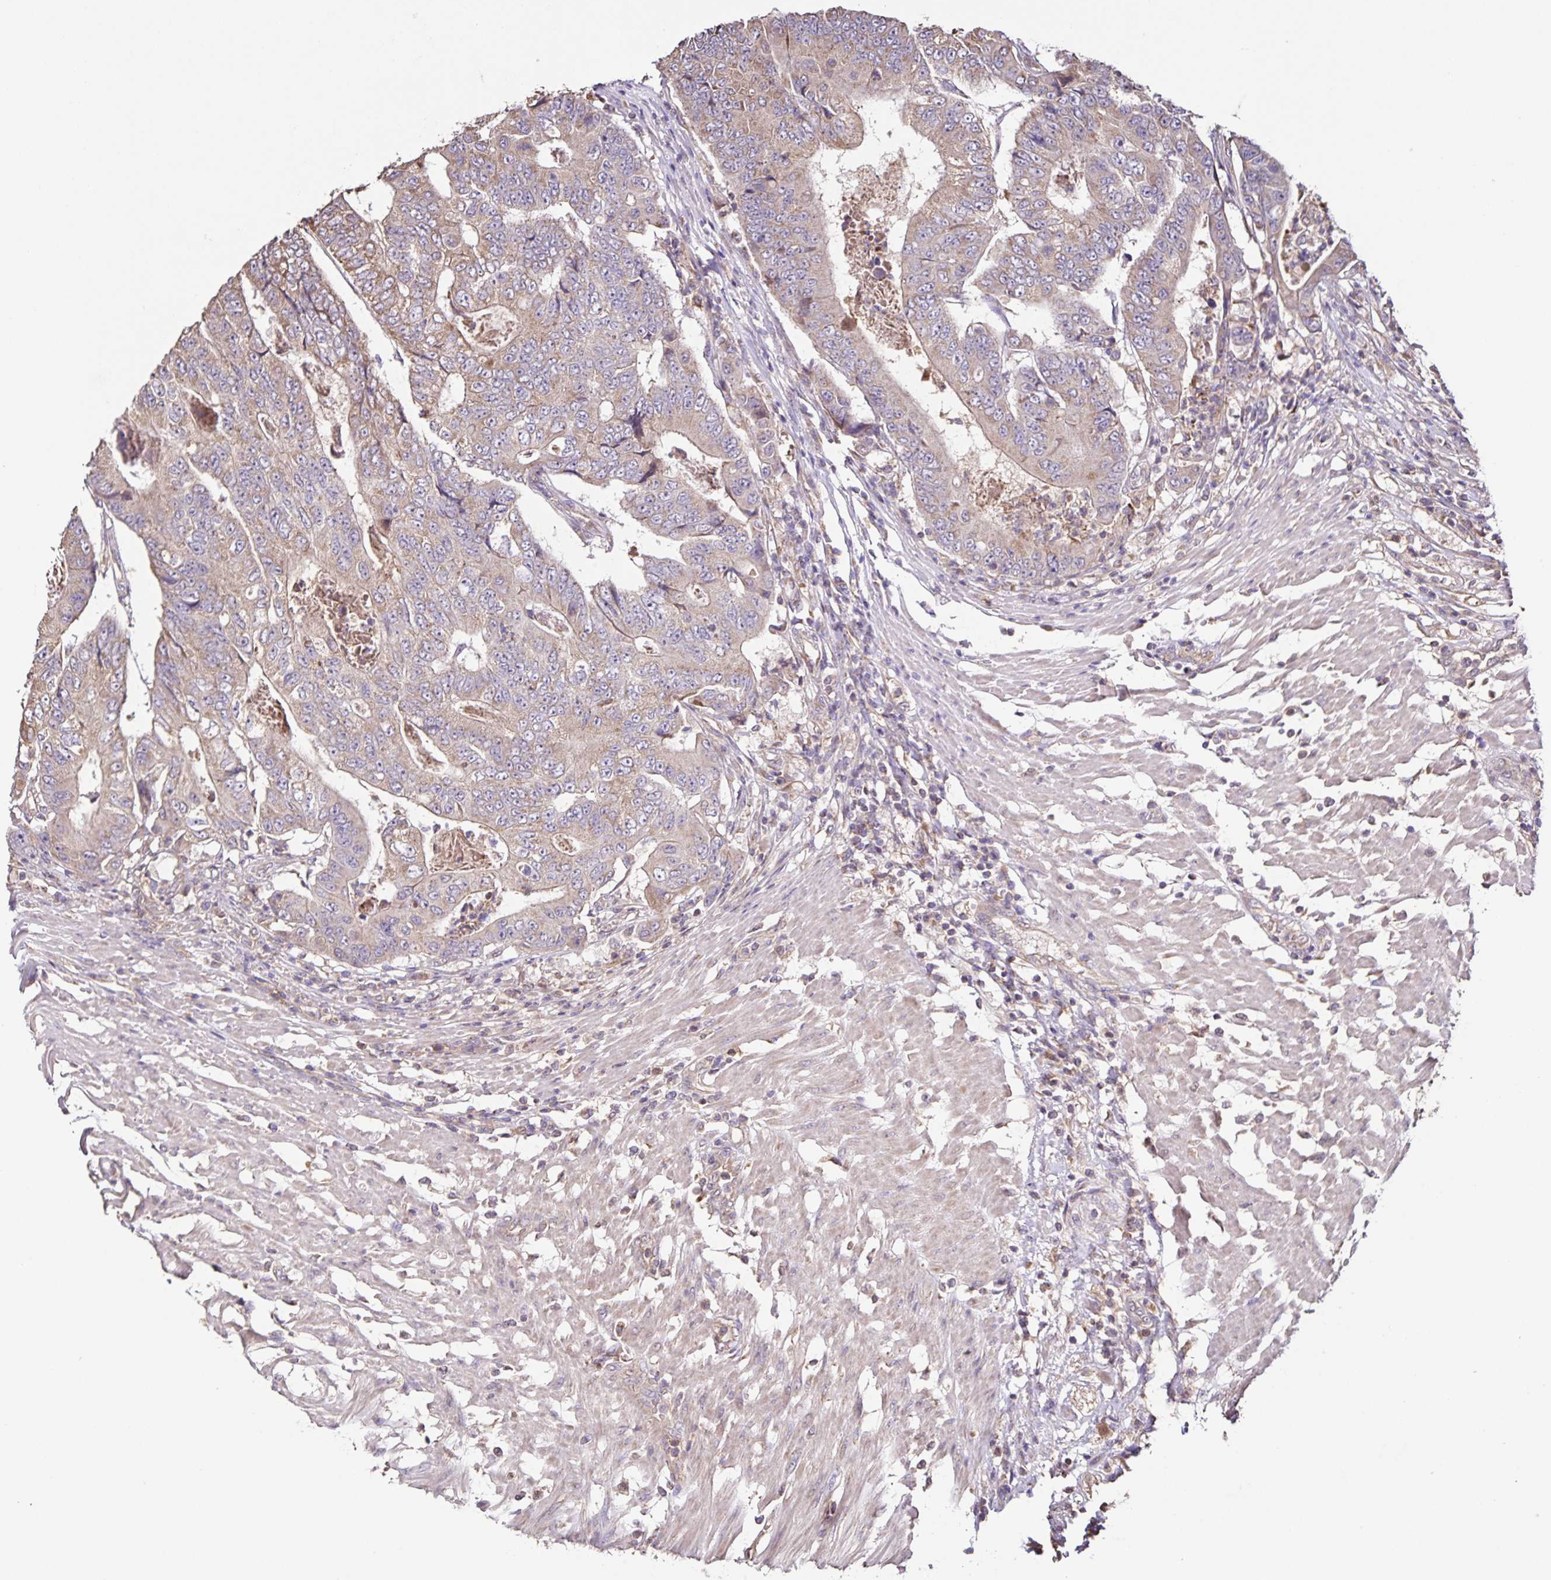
{"staining": {"intensity": "weak", "quantity": "25%-75%", "location": "cytoplasmic/membranous"}, "tissue": "colorectal cancer", "cell_type": "Tumor cells", "image_type": "cancer", "snomed": [{"axis": "morphology", "description": "Adenocarcinoma, NOS"}, {"axis": "topography", "description": "Colon"}], "caption": "High-magnification brightfield microscopy of adenocarcinoma (colorectal) stained with DAB (3,3'-diaminobenzidine) (brown) and counterstained with hematoxylin (blue). tumor cells exhibit weak cytoplasmic/membranous positivity is present in about25%-75% of cells. (Stains: DAB (3,3'-diaminobenzidine) in brown, nuclei in blue, Microscopy: brightfield microscopy at high magnification).", "gene": "MAN1A1", "patient": {"sex": "female", "age": 48}}